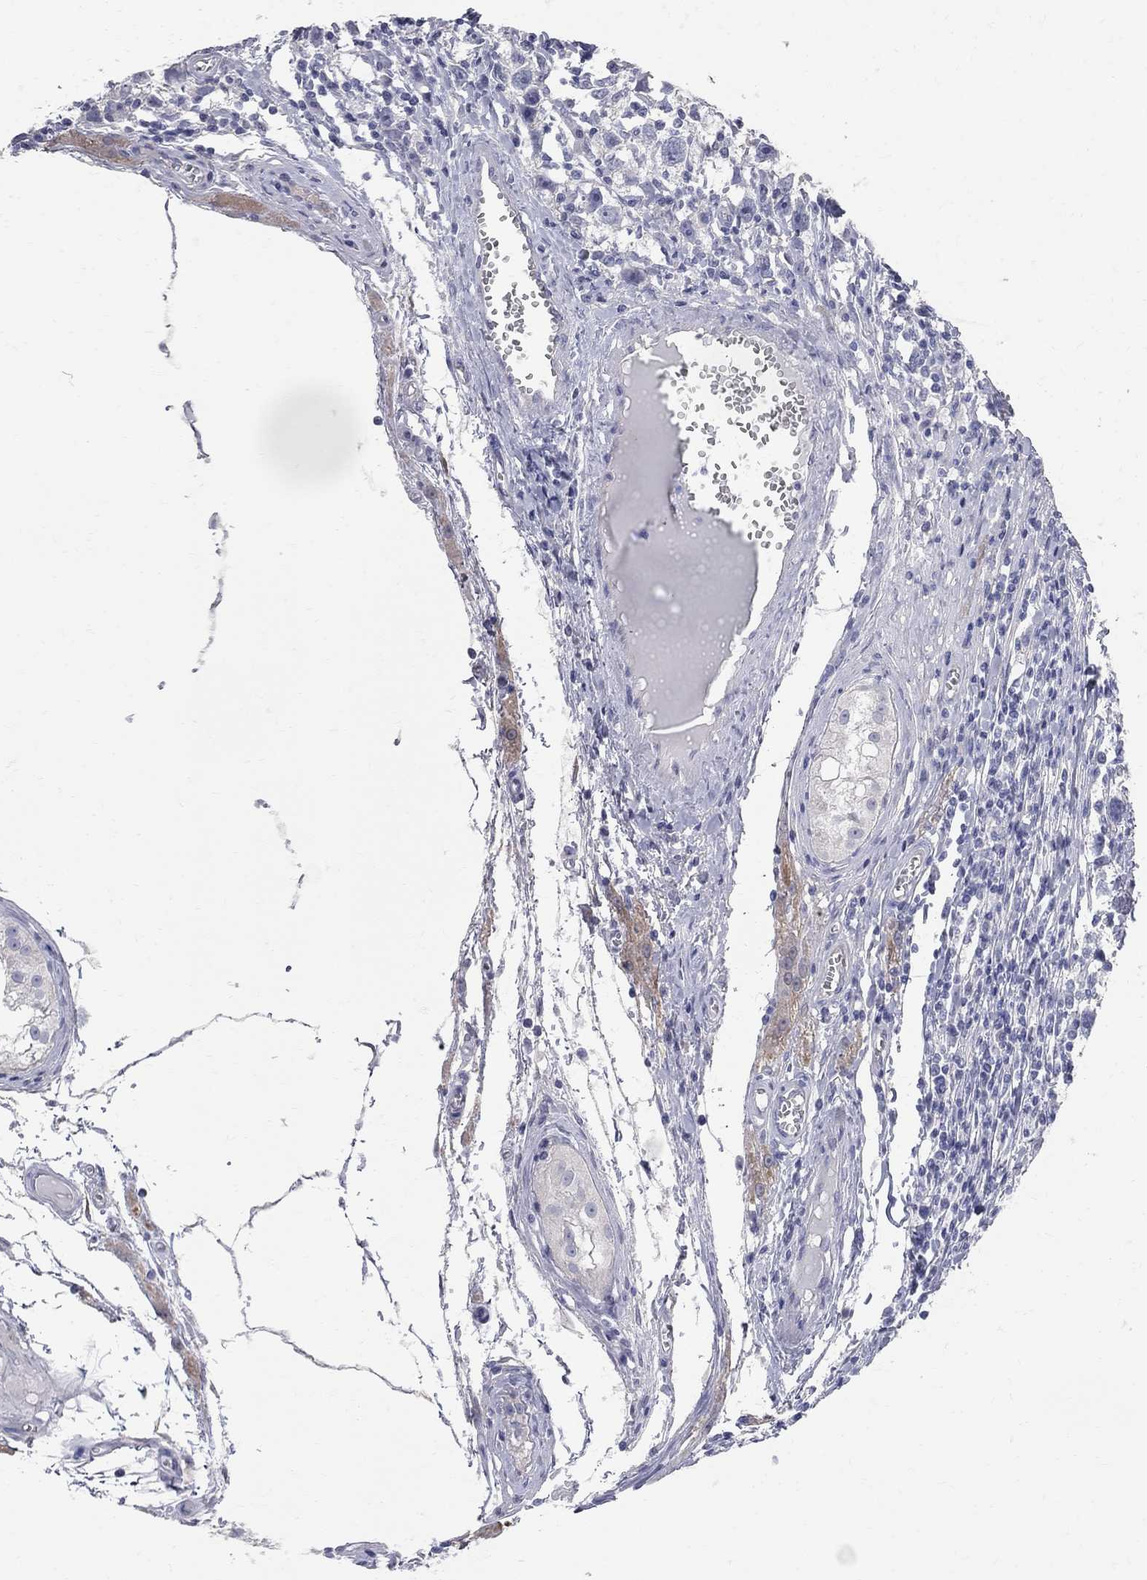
{"staining": {"intensity": "negative", "quantity": "none", "location": "none"}, "tissue": "testis cancer", "cell_type": "Tumor cells", "image_type": "cancer", "snomed": [{"axis": "morphology", "description": "Seminoma, NOS"}, {"axis": "topography", "description": "Testis"}], "caption": "Immunohistochemical staining of human seminoma (testis) exhibits no significant staining in tumor cells. (Stains: DAB immunohistochemistry (IHC) with hematoxylin counter stain, Microscopy: brightfield microscopy at high magnification).", "gene": "AOX1", "patient": {"sex": "male", "age": 30}}